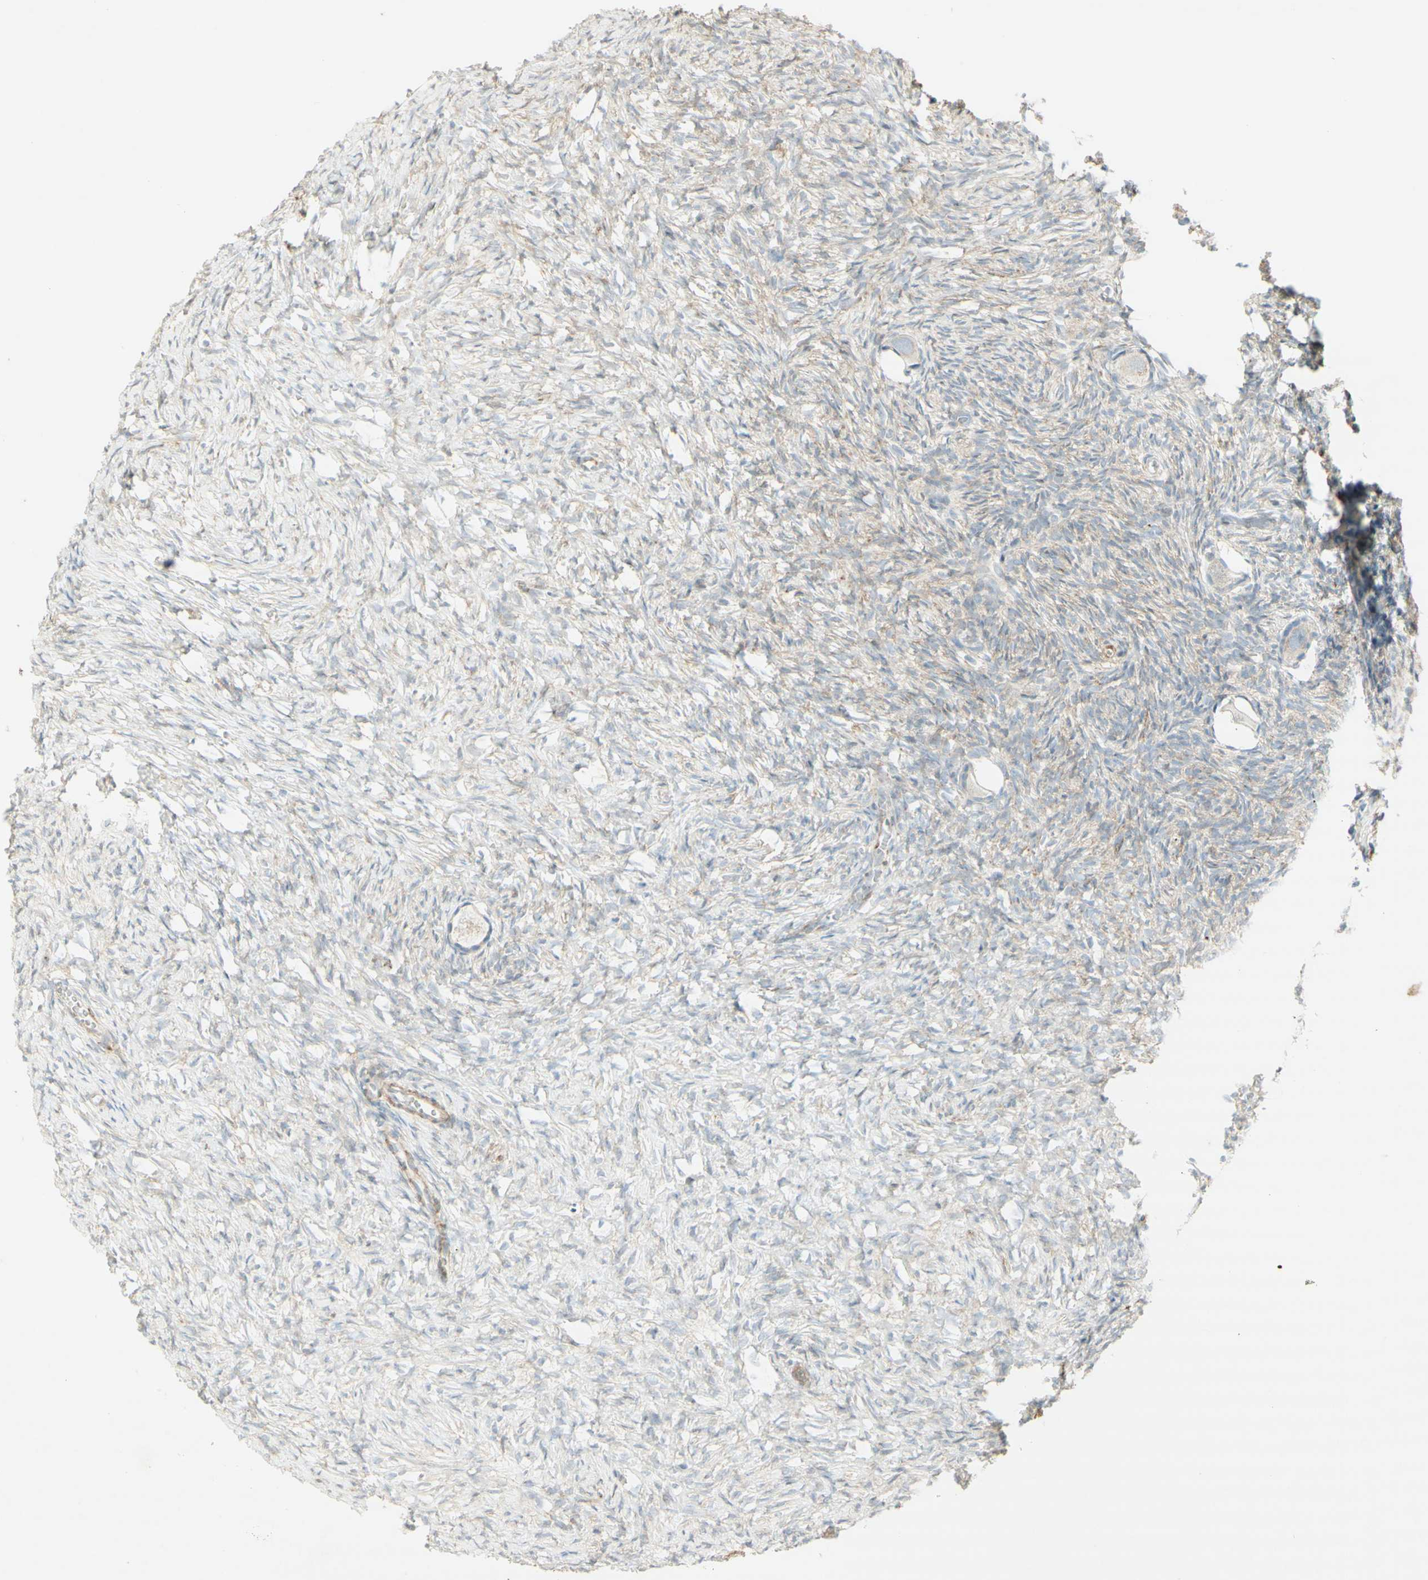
{"staining": {"intensity": "negative", "quantity": "none", "location": "none"}, "tissue": "ovary", "cell_type": "Follicle cells", "image_type": "normal", "snomed": [{"axis": "morphology", "description": "Normal tissue, NOS"}, {"axis": "topography", "description": "Ovary"}], "caption": "Immunohistochemical staining of benign ovary demonstrates no significant staining in follicle cells. (DAB immunohistochemistry, high magnification).", "gene": "MAP1B", "patient": {"sex": "female", "age": 35}}